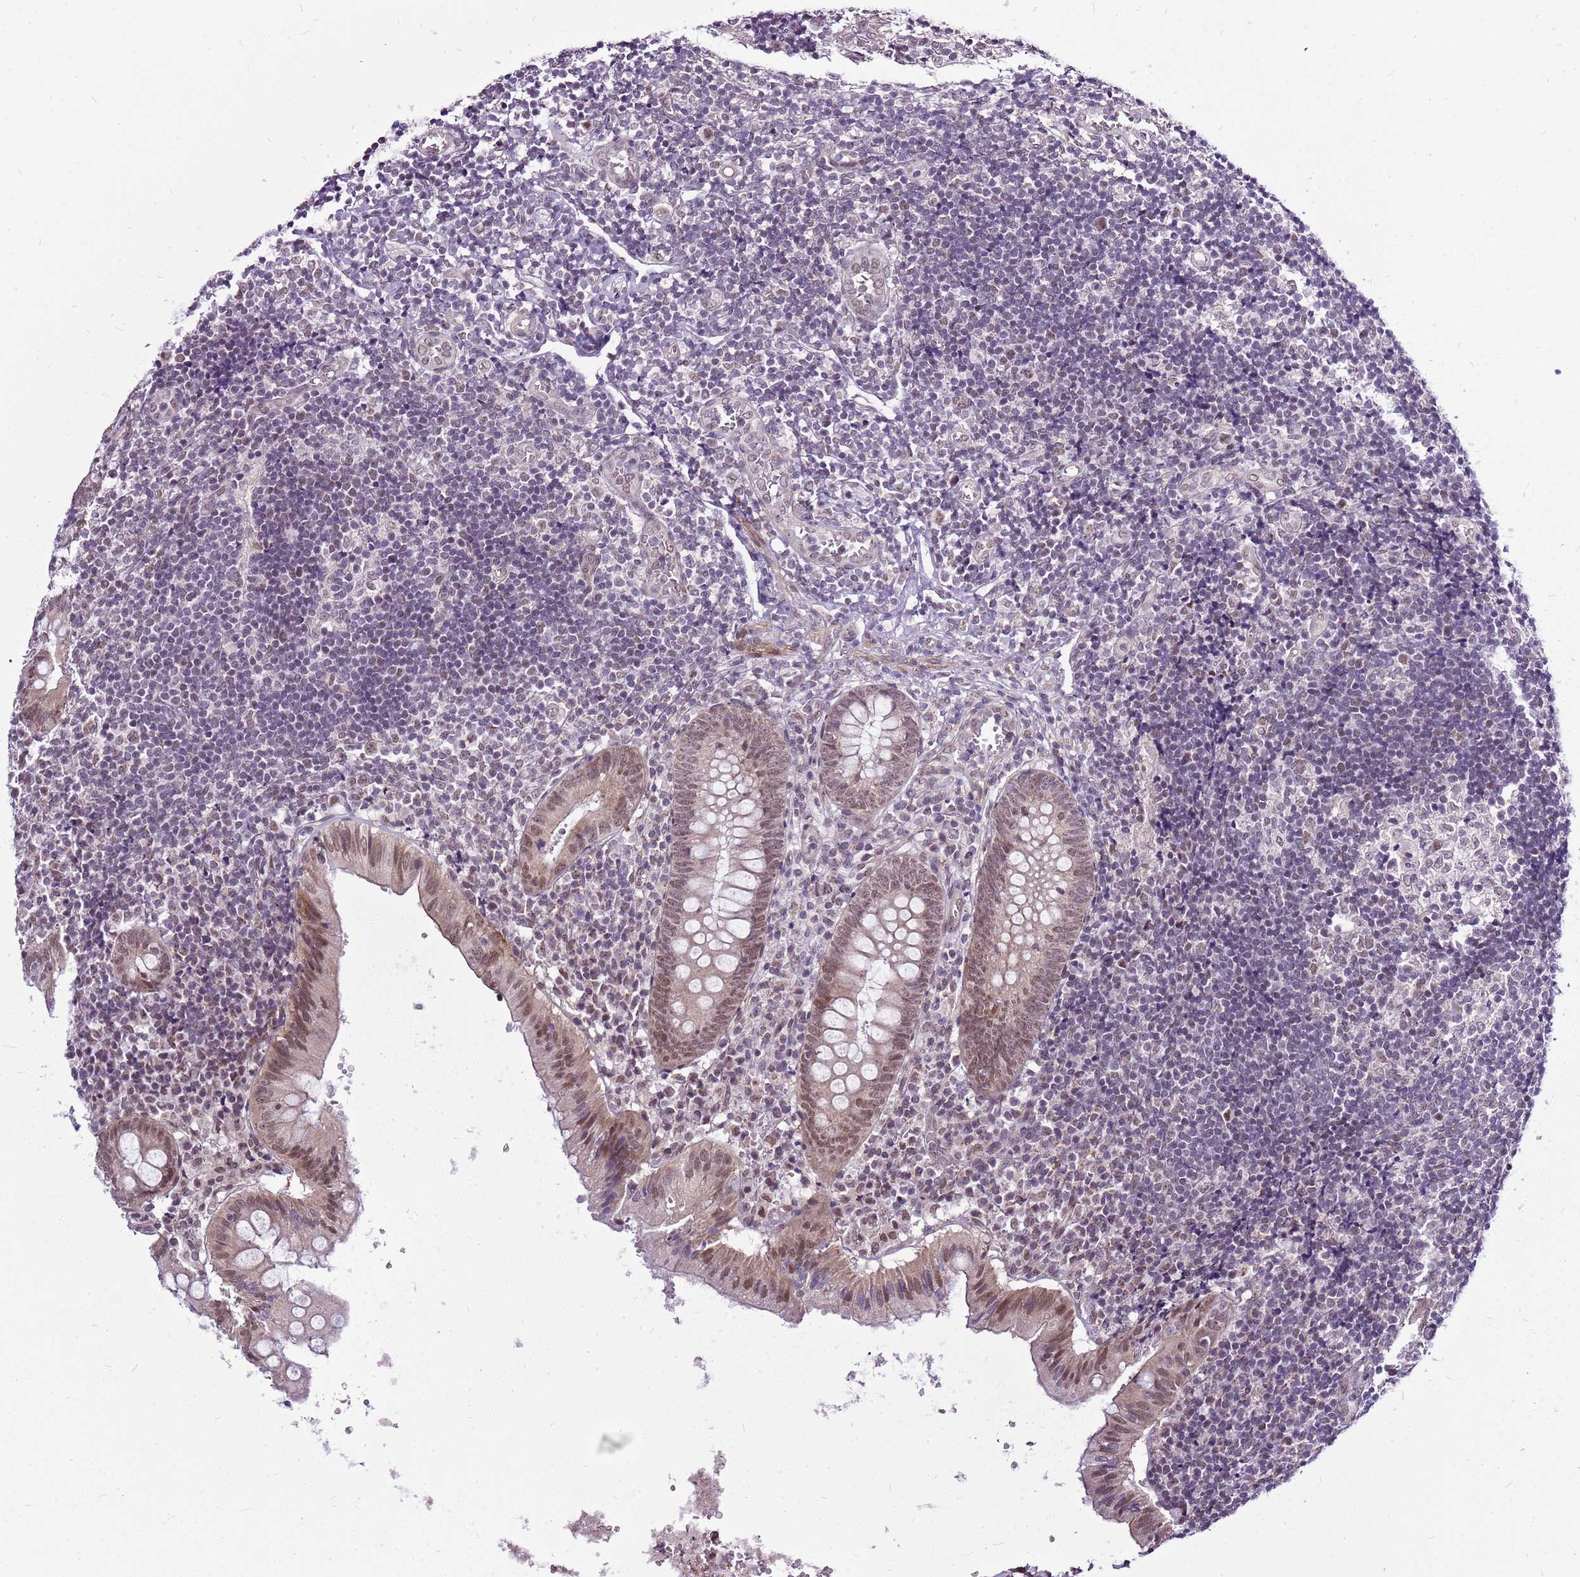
{"staining": {"intensity": "moderate", "quantity": "25%-75%", "location": "cytoplasmic/membranous,nuclear"}, "tissue": "appendix", "cell_type": "Glandular cells", "image_type": "normal", "snomed": [{"axis": "morphology", "description": "Normal tissue, NOS"}, {"axis": "topography", "description": "Appendix"}], "caption": "Immunohistochemical staining of unremarkable appendix reveals 25%-75% levels of moderate cytoplasmic/membranous,nuclear protein positivity in approximately 25%-75% of glandular cells. The protein of interest is stained brown, and the nuclei are stained in blue (DAB IHC with brightfield microscopy, high magnification).", "gene": "CCDC166", "patient": {"sex": "male", "age": 8}}